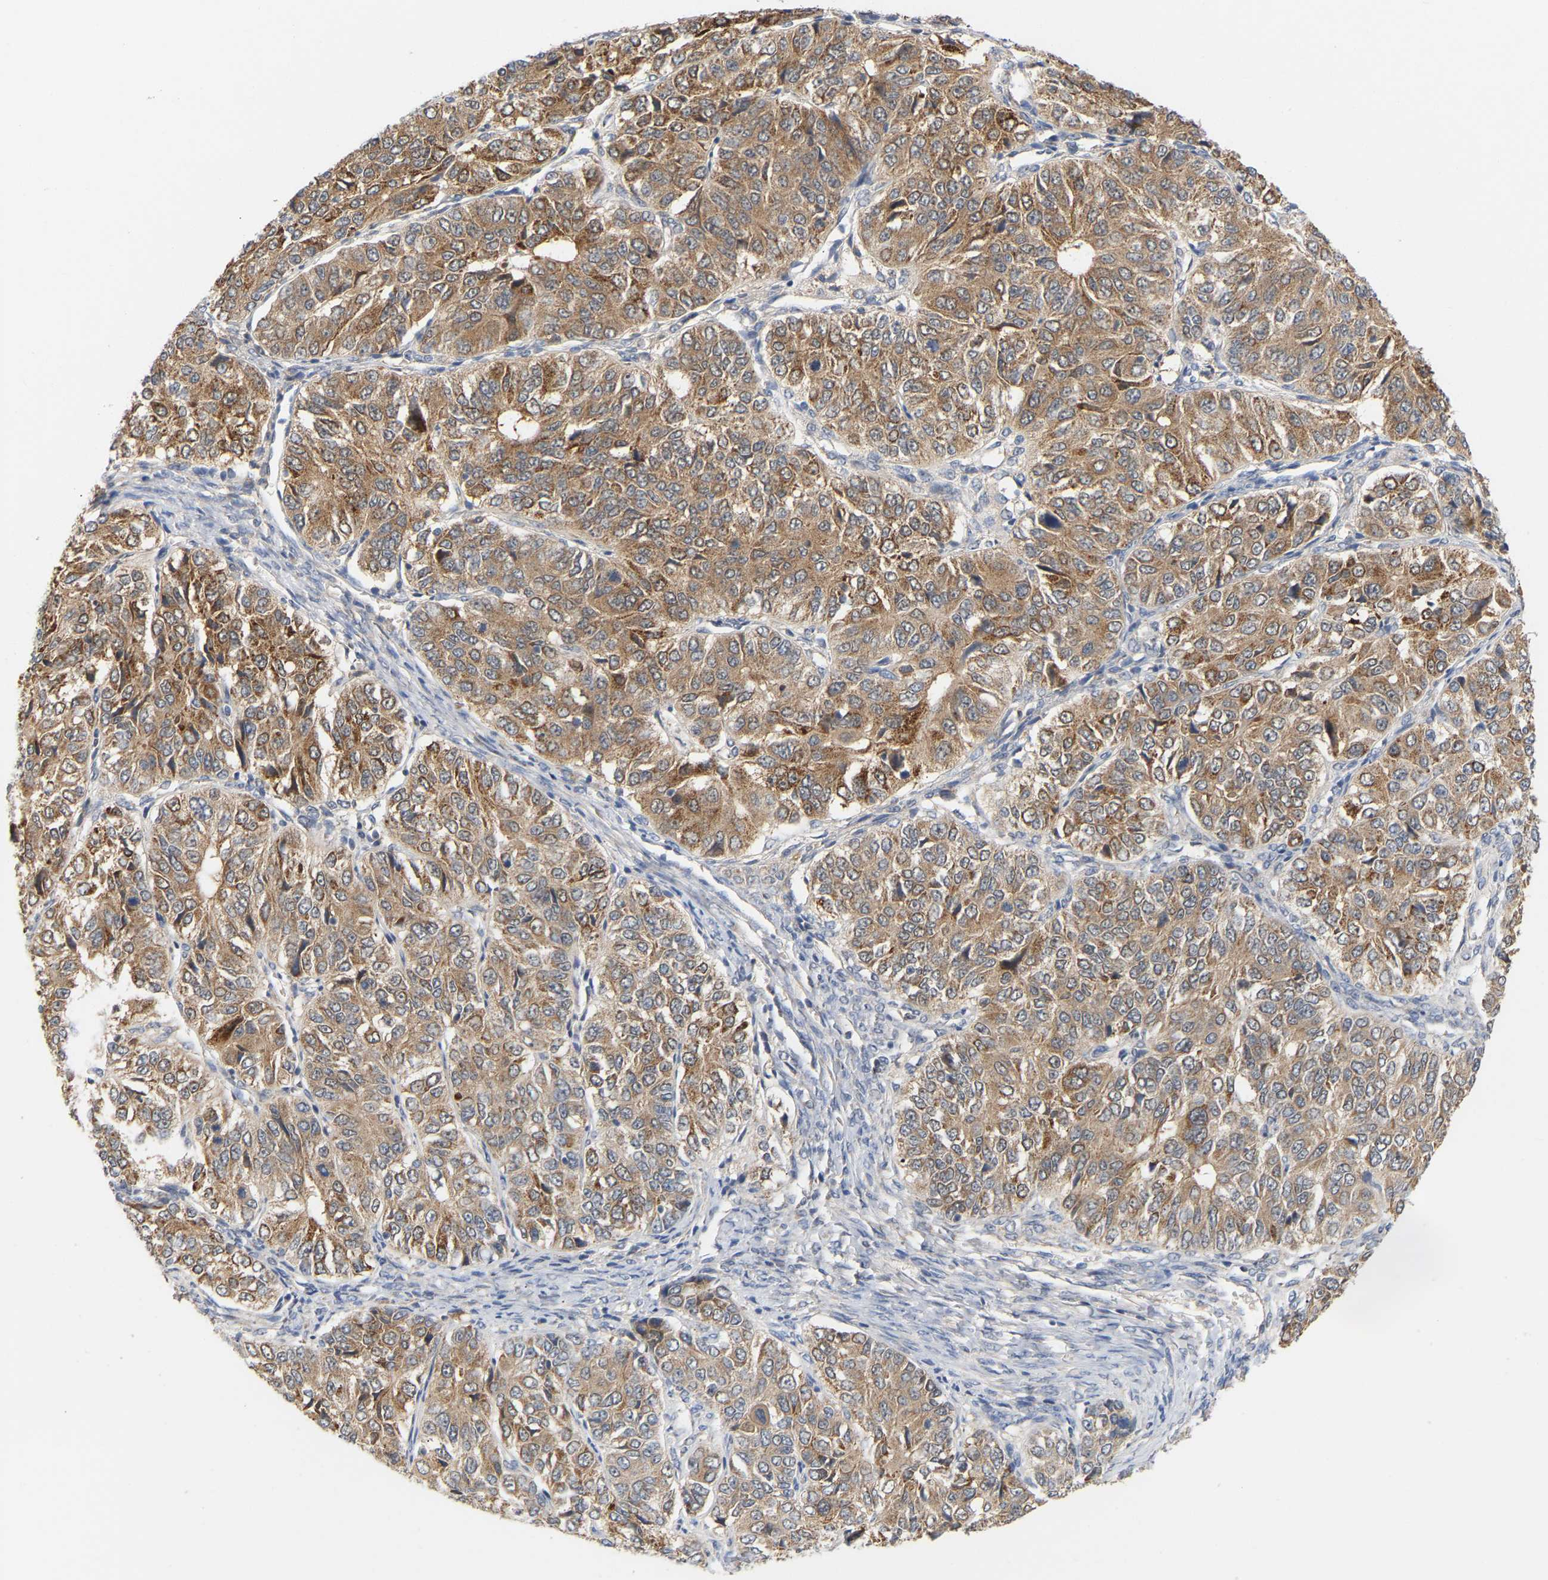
{"staining": {"intensity": "moderate", "quantity": ">75%", "location": "cytoplasmic/membranous"}, "tissue": "ovarian cancer", "cell_type": "Tumor cells", "image_type": "cancer", "snomed": [{"axis": "morphology", "description": "Carcinoma, endometroid"}, {"axis": "topography", "description": "Ovary"}], "caption": "Protein expression analysis of ovarian endometroid carcinoma displays moderate cytoplasmic/membranous positivity in about >75% of tumor cells.", "gene": "TPMT", "patient": {"sex": "female", "age": 51}}